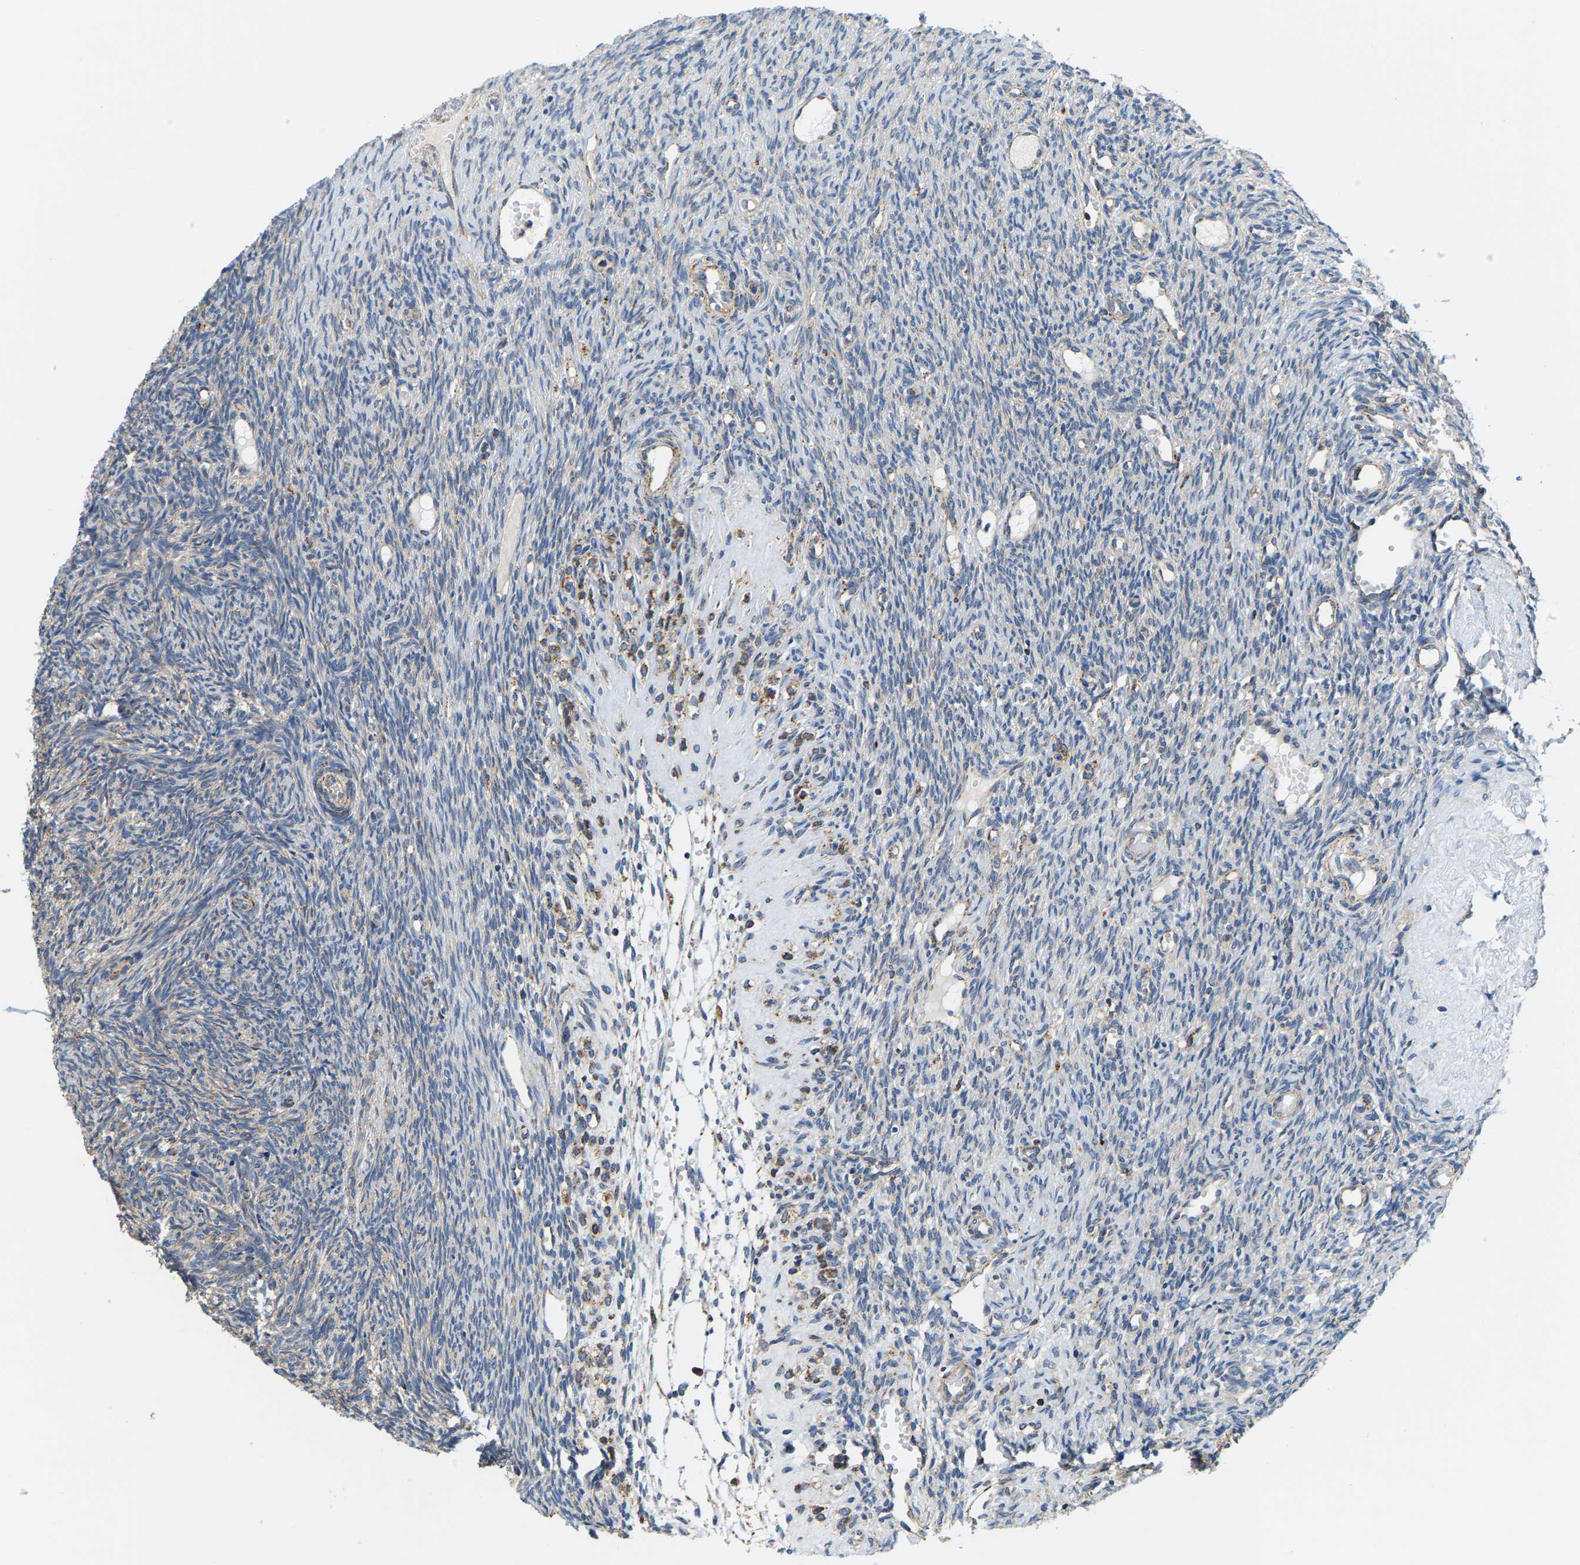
{"staining": {"intensity": "negative", "quantity": "none", "location": "none"}, "tissue": "ovary", "cell_type": "Ovarian stroma cells", "image_type": "normal", "snomed": [{"axis": "morphology", "description": "Normal tissue, NOS"}, {"axis": "topography", "description": "Ovary"}], "caption": "This micrograph is of benign ovary stained with IHC to label a protein in brown with the nuclei are counter-stained blue. There is no staining in ovarian stroma cells. Nuclei are stained in blue.", "gene": "SHMT2", "patient": {"sex": "female", "age": 41}}